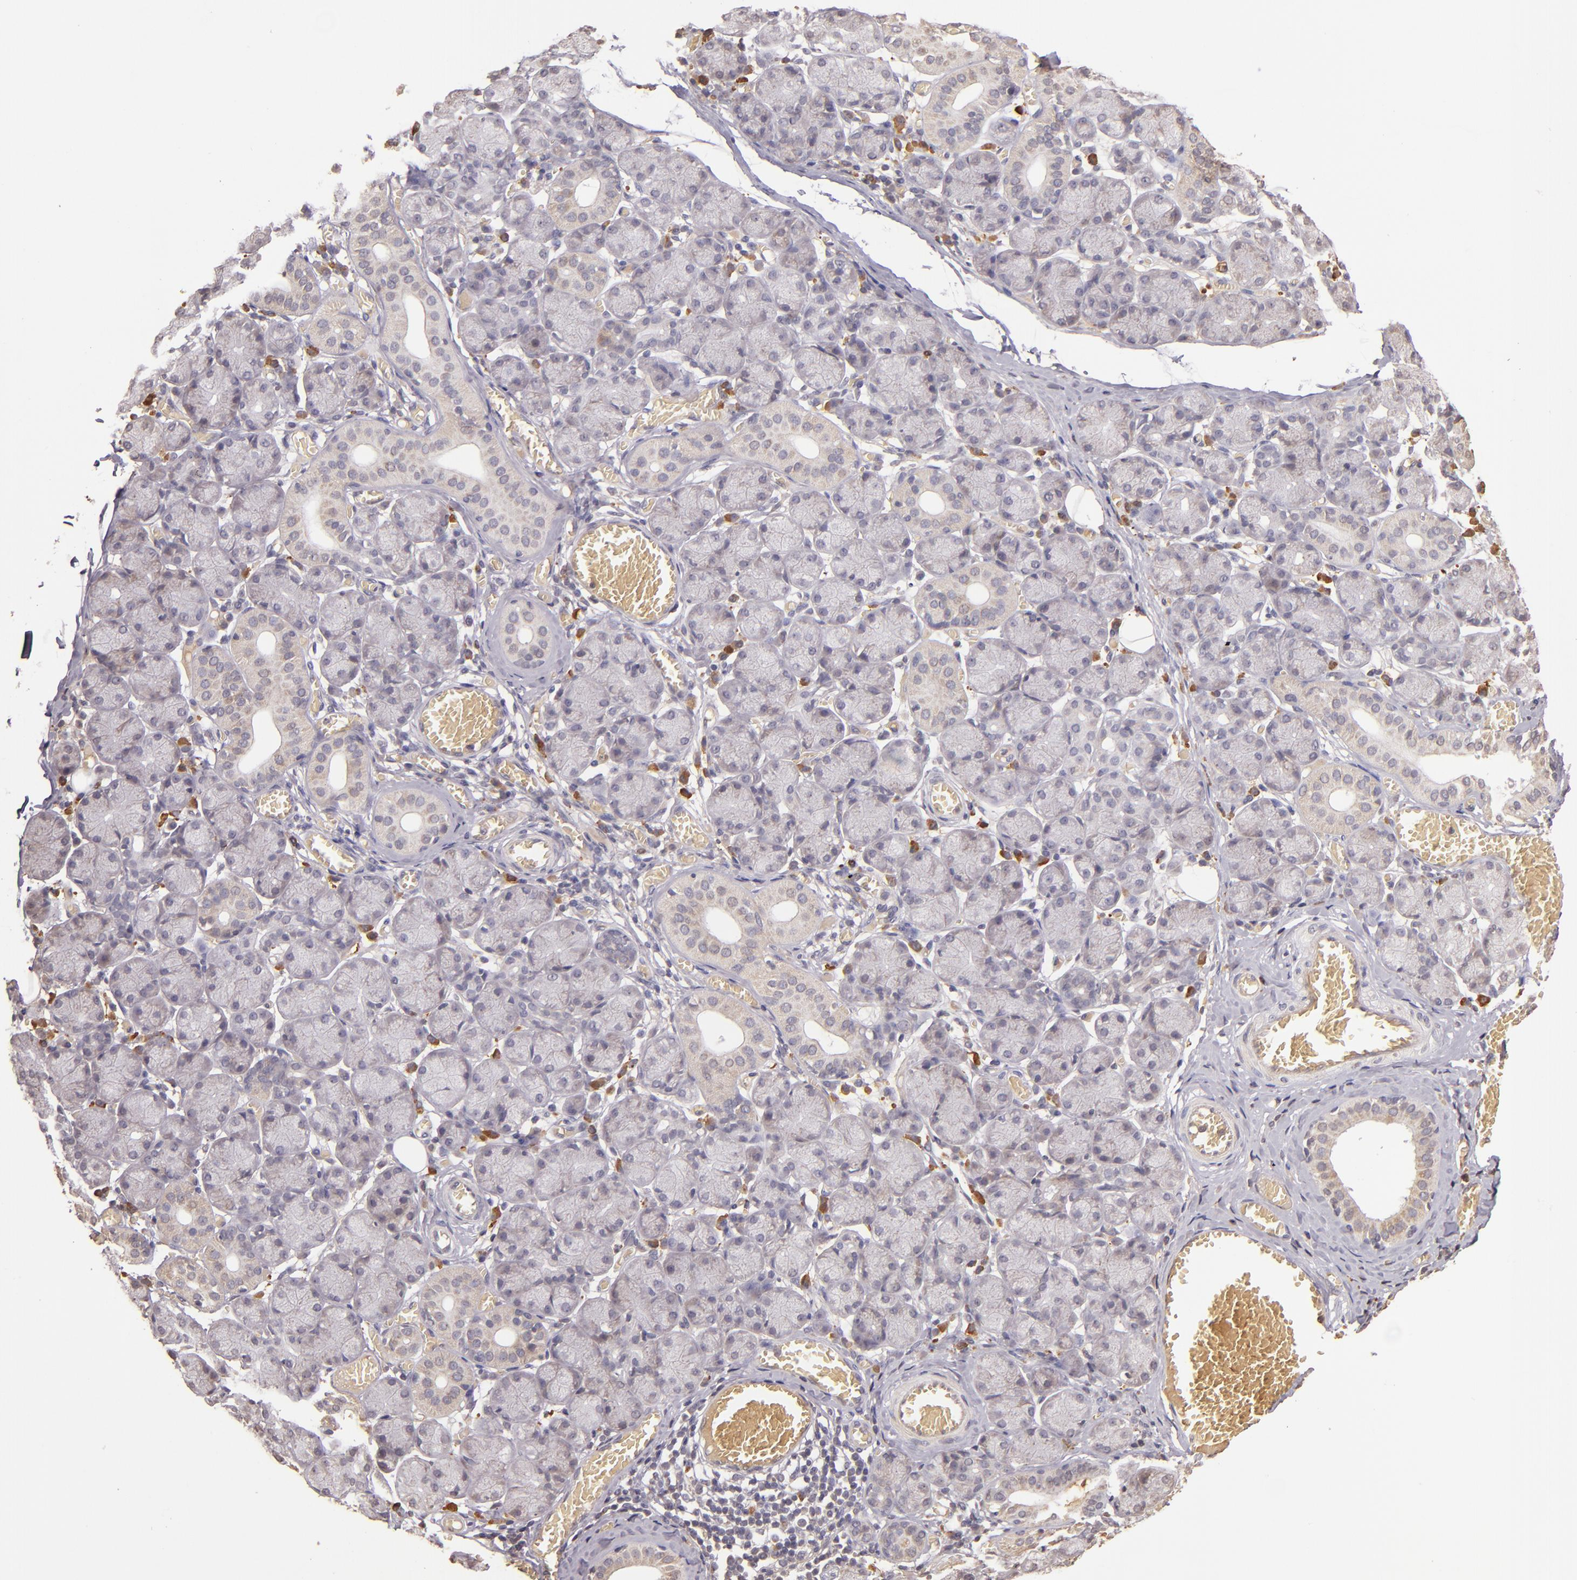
{"staining": {"intensity": "negative", "quantity": "none", "location": "none"}, "tissue": "salivary gland", "cell_type": "Glandular cells", "image_type": "normal", "snomed": [{"axis": "morphology", "description": "Normal tissue, NOS"}, {"axis": "topography", "description": "Salivary gland"}], "caption": "This is an IHC photomicrograph of benign human salivary gland. There is no staining in glandular cells.", "gene": "ABL1", "patient": {"sex": "female", "age": 24}}